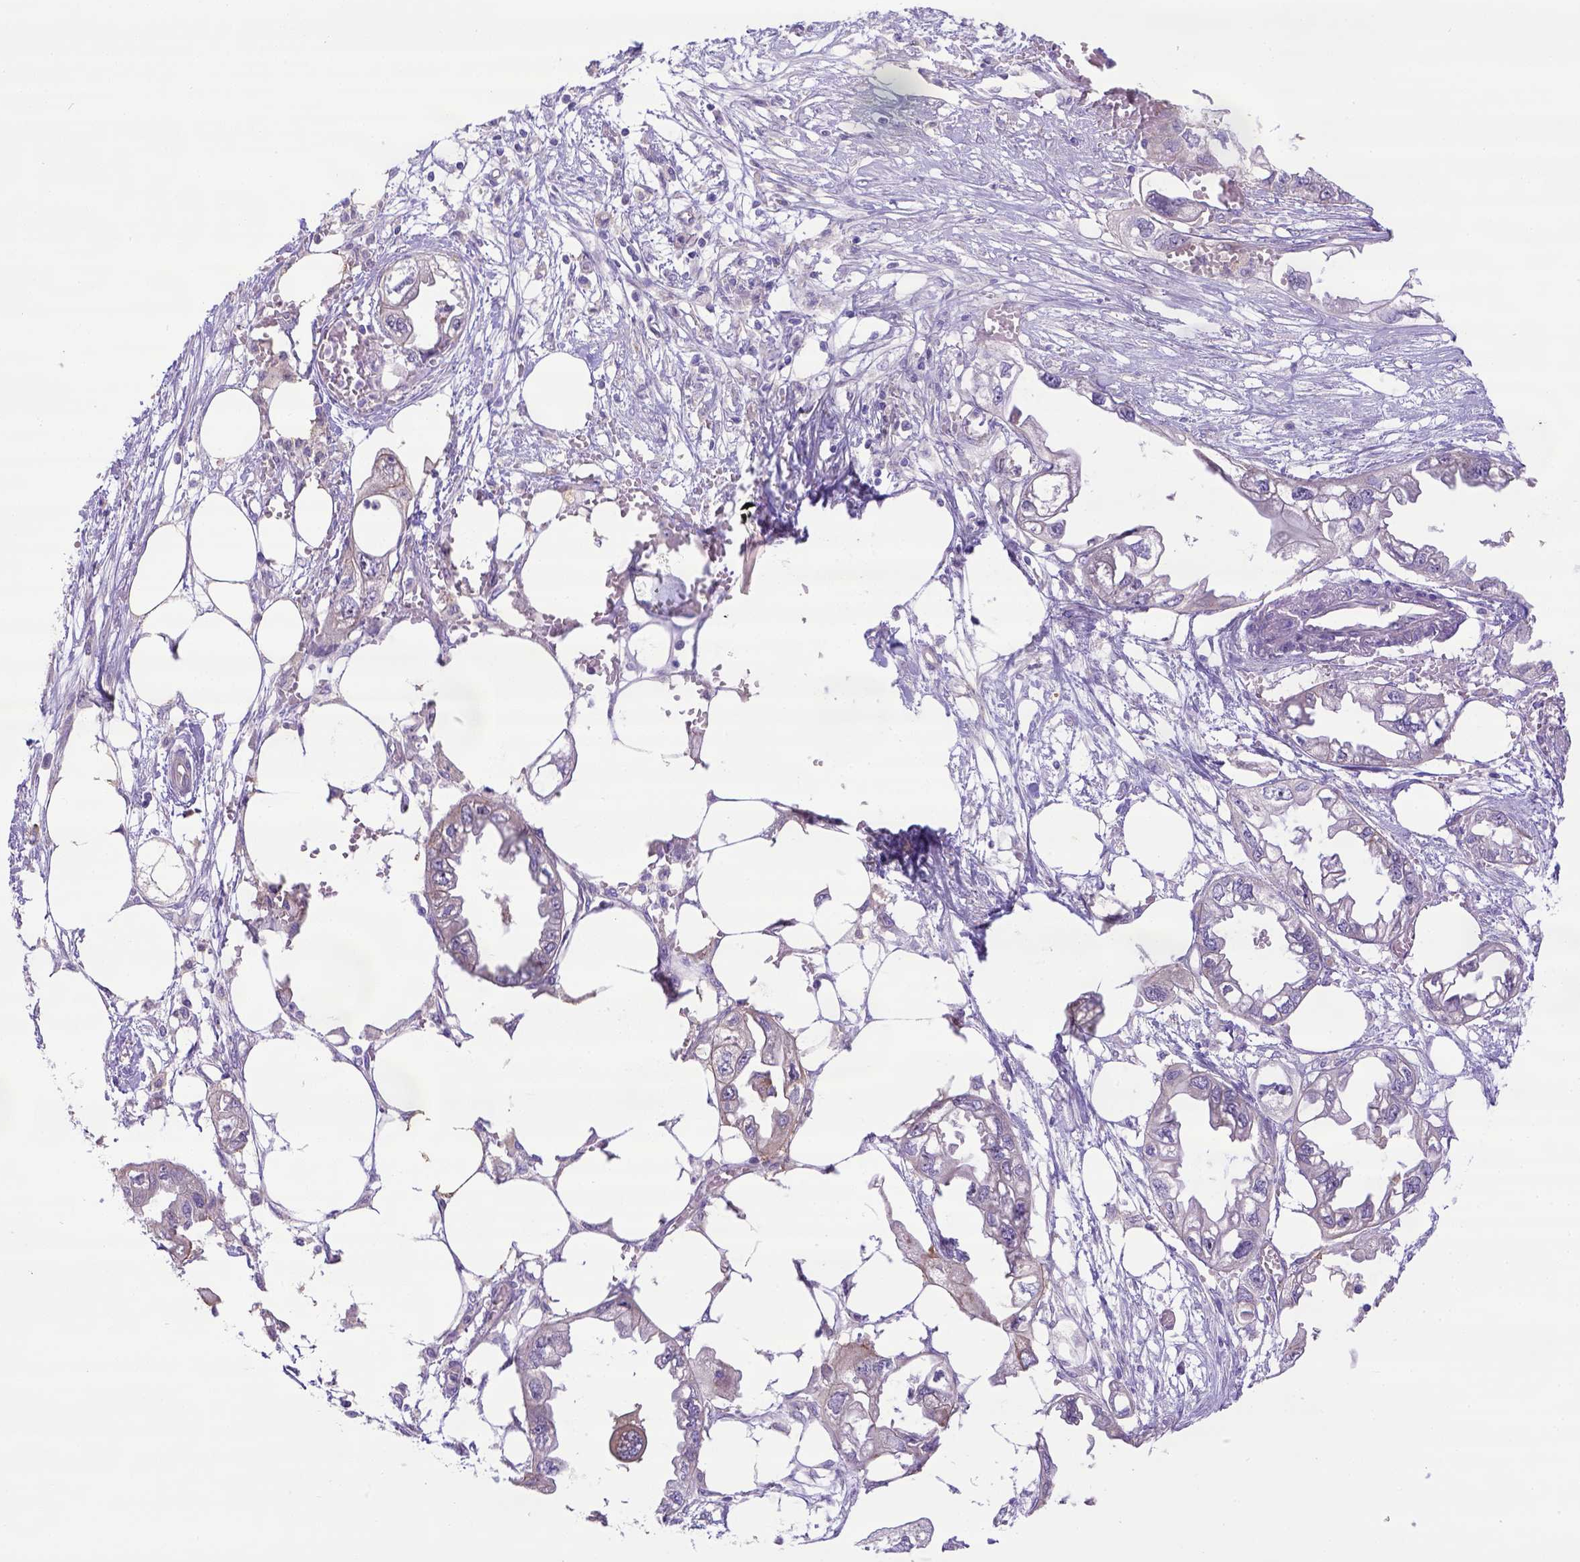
{"staining": {"intensity": "negative", "quantity": "none", "location": "none"}, "tissue": "endometrial cancer", "cell_type": "Tumor cells", "image_type": "cancer", "snomed": [{"axis": "morphology", "description": "Adenocarcinoma, NOS"}, {"axis": "morphology", "description": "Adenocarcinoma, metastatic, NOS"}, {"axis": "topography", "description": "Adipose tissue"}, {"axis": "topography", "description": "Endometrium"}], "caption": "IHC image of neoplastic tissue: human metastatic adenocarcinoma (endometrial) stained with DAB displays no significant protein staining in tumor cells.", "gene": "CD40", "patient": {"sex": "female", "age": 67}}